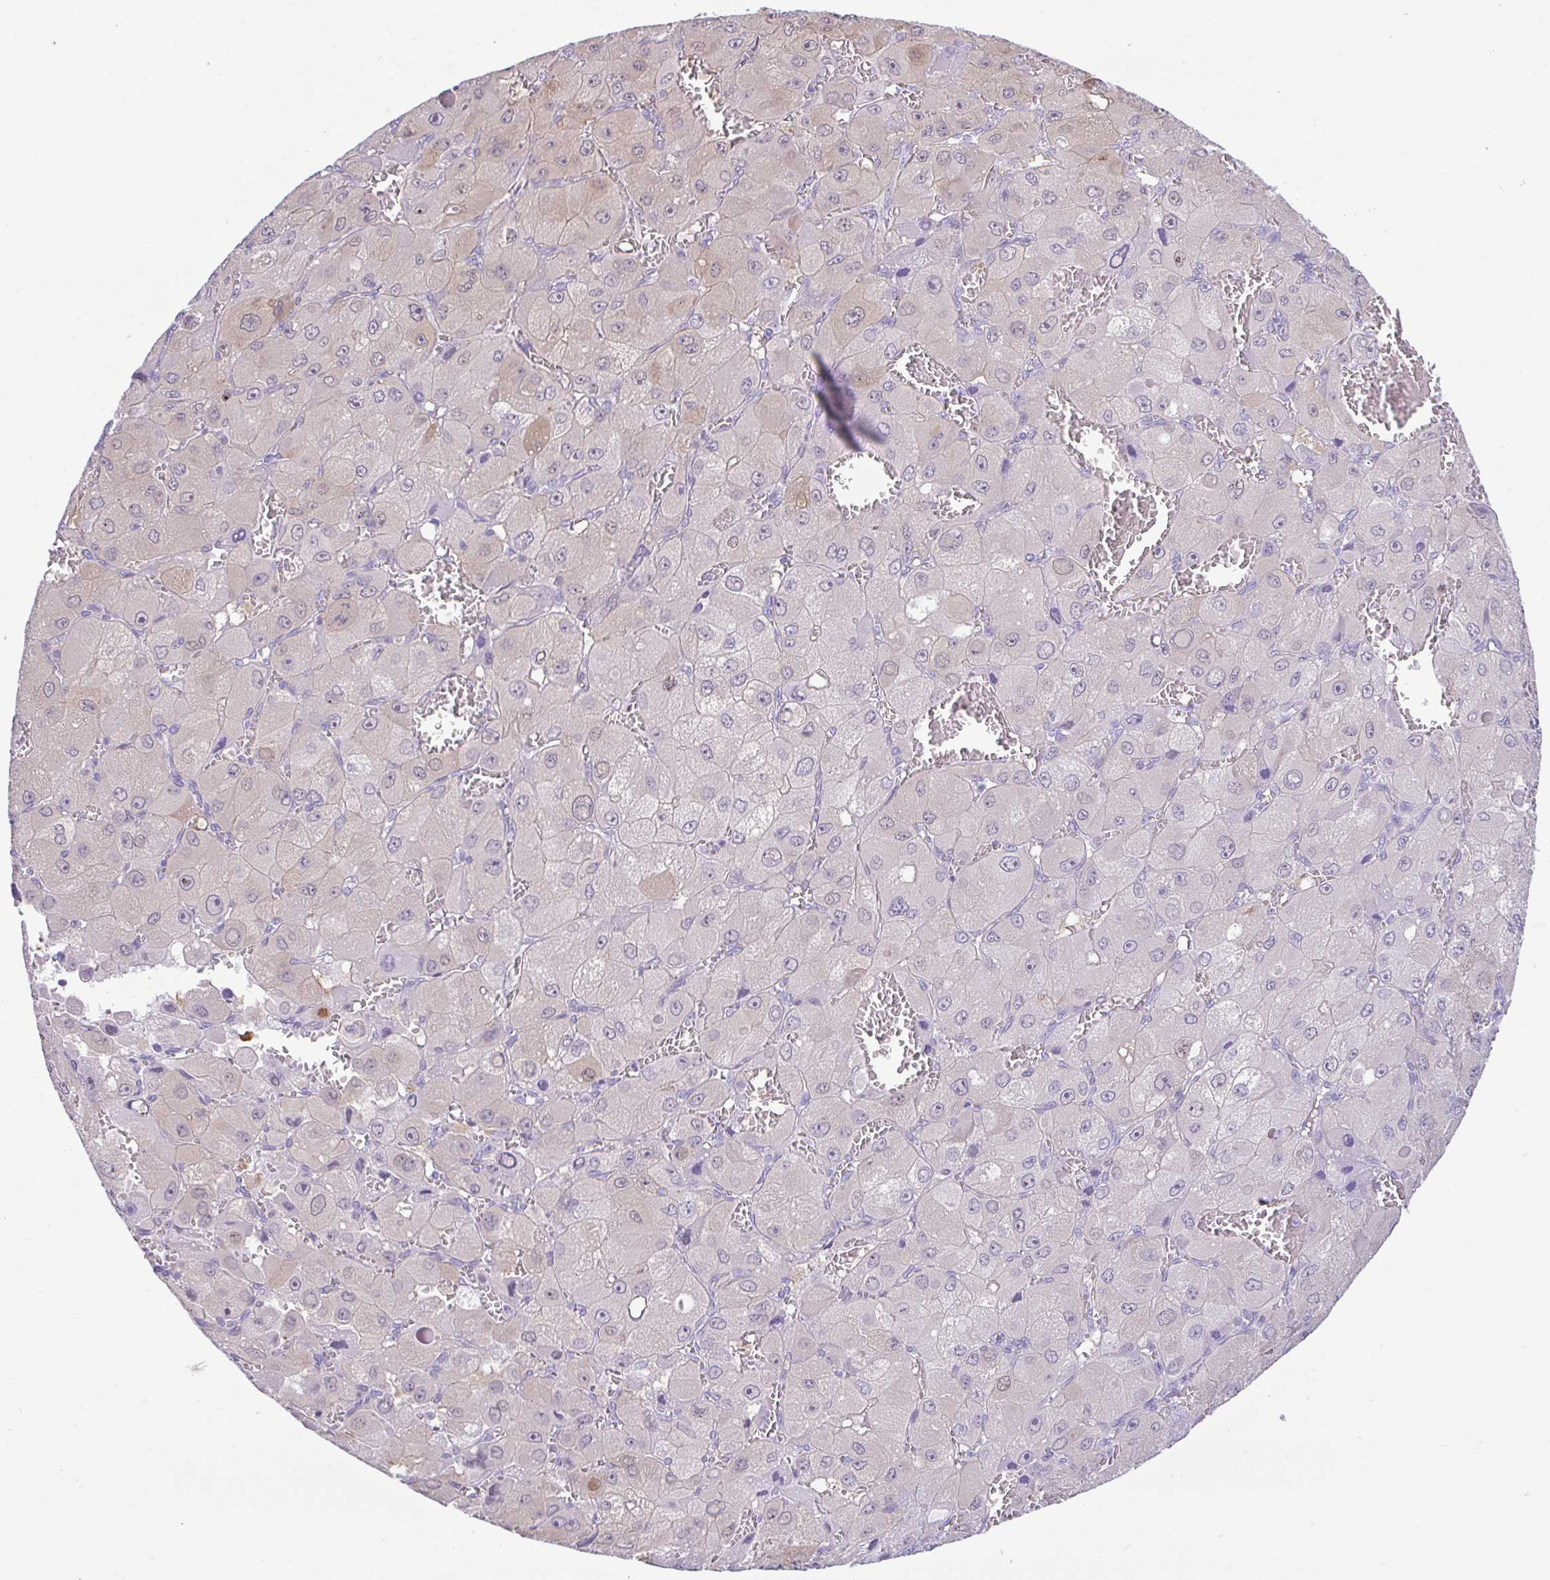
{"staining": {"intensity": "negative", "quantity": "none", "location": "none"}, "tissue": "liver cancer", "cell_type": "Tumor cells", "image_type": "cancer", "snomed": [{"axis": "morphology", "description": "Carcinoma, Hepatocellular, NOS"}, {"axis": "topography", "description": "Liver"}], "caption": "Immunohistochemistry image of neoplastic tissue: liver cancer stained with DAB displays no significant protein positivity in tumor cells.", "gene": "ZNF485", "patient": {"sex": "male", "age": 27}}